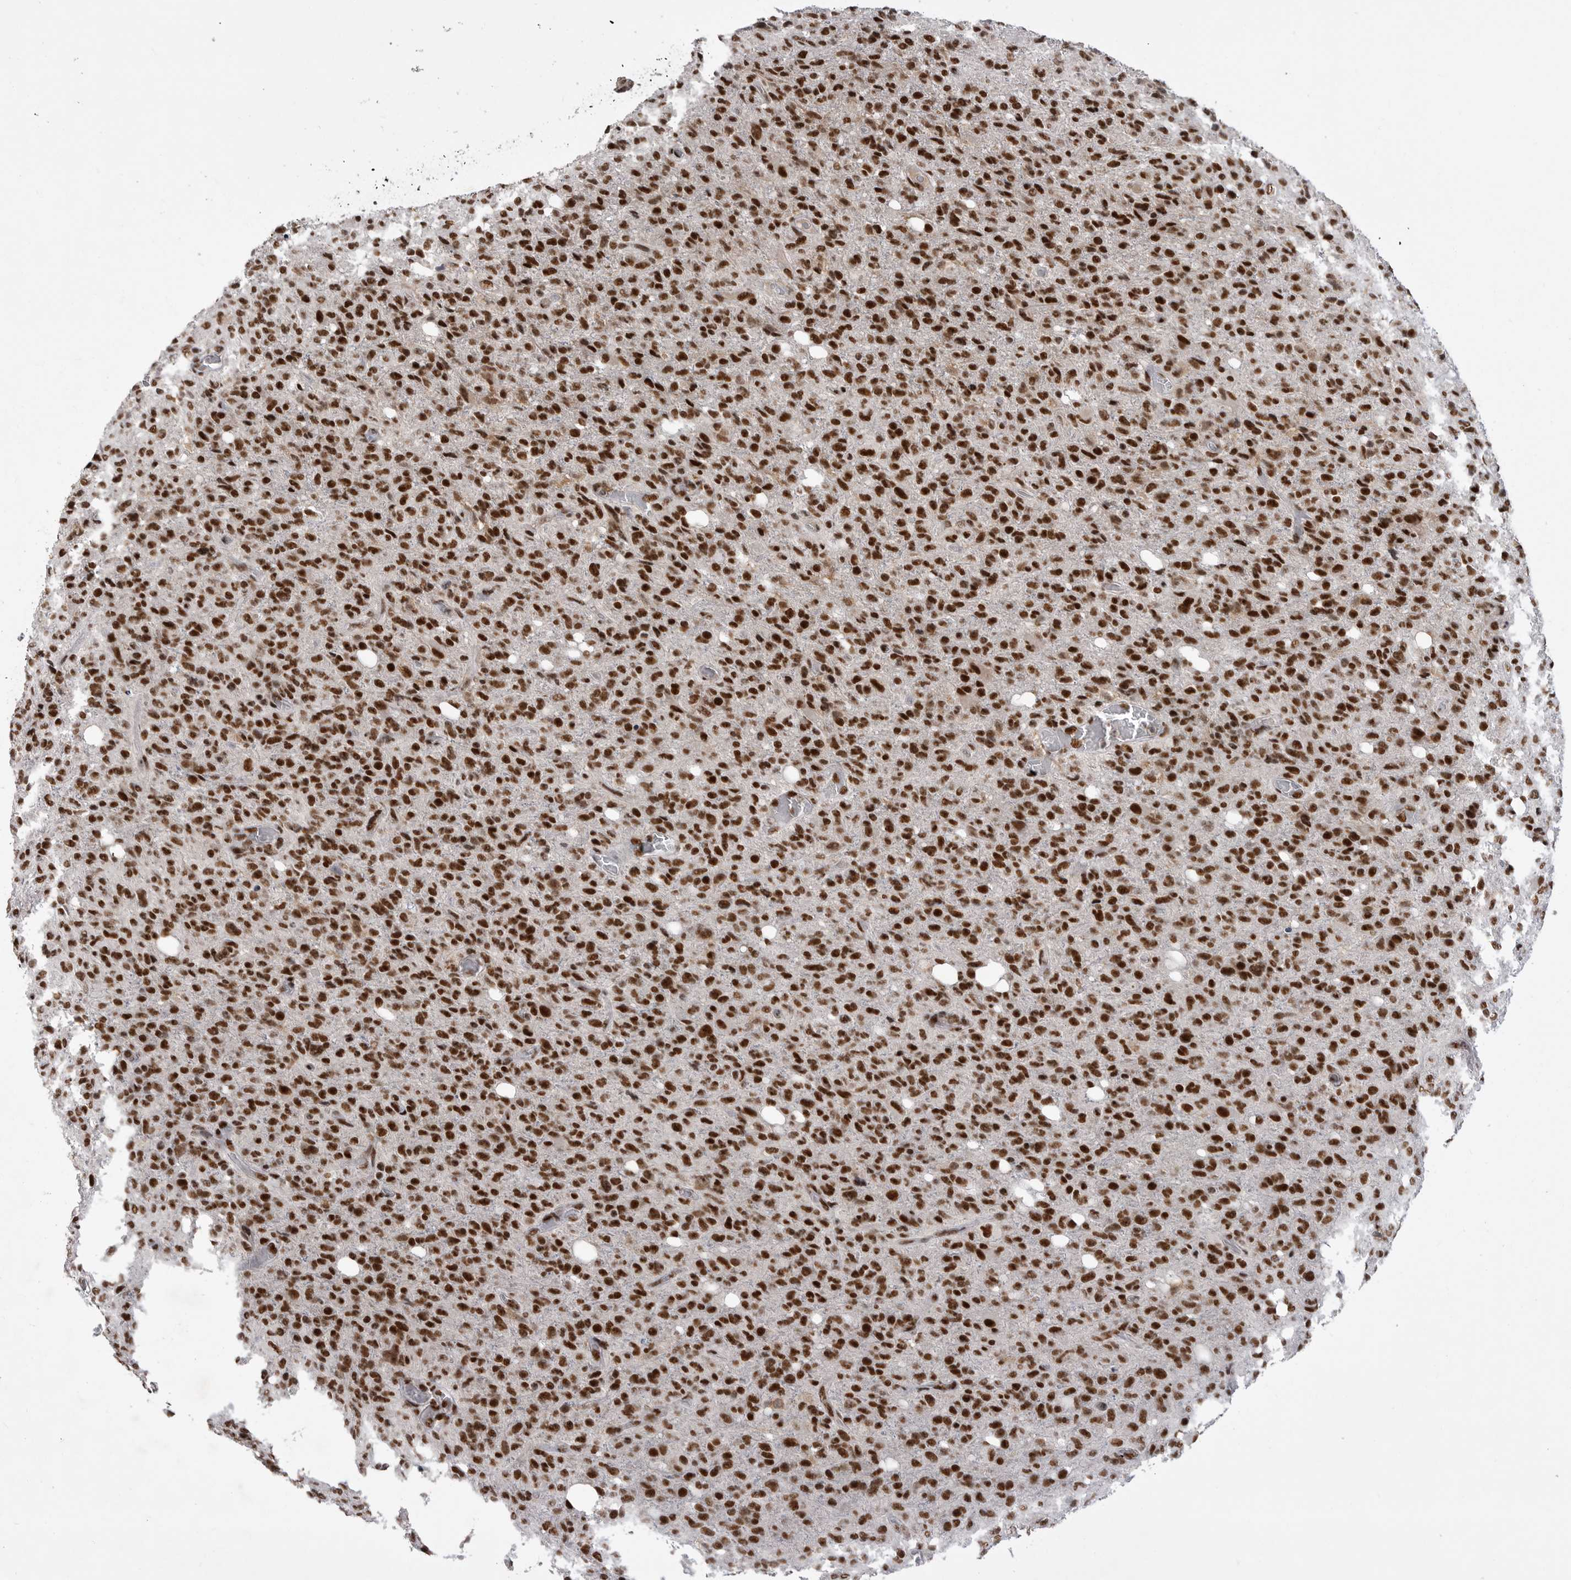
{"staining": {"intensity": "strong", "quantity": ">75%", "location": "nuclear"}, "tissue": "glioma", "cell_type": "Tumor cells", "image_type": "cancer", "snomed": [{"axis": "morphology", "description": "Glioma, malignant, High grade"}, {"axis": "topography", "description": "Brain"}], "caption": "Human malignant glioma (high-grade) stained for a protein (brown) exhibits strong nuclear positive expression in approximately >75% of tumor cells.", "gene": "PPP1R8", "patient": {"sex": "female", "age": 57}}